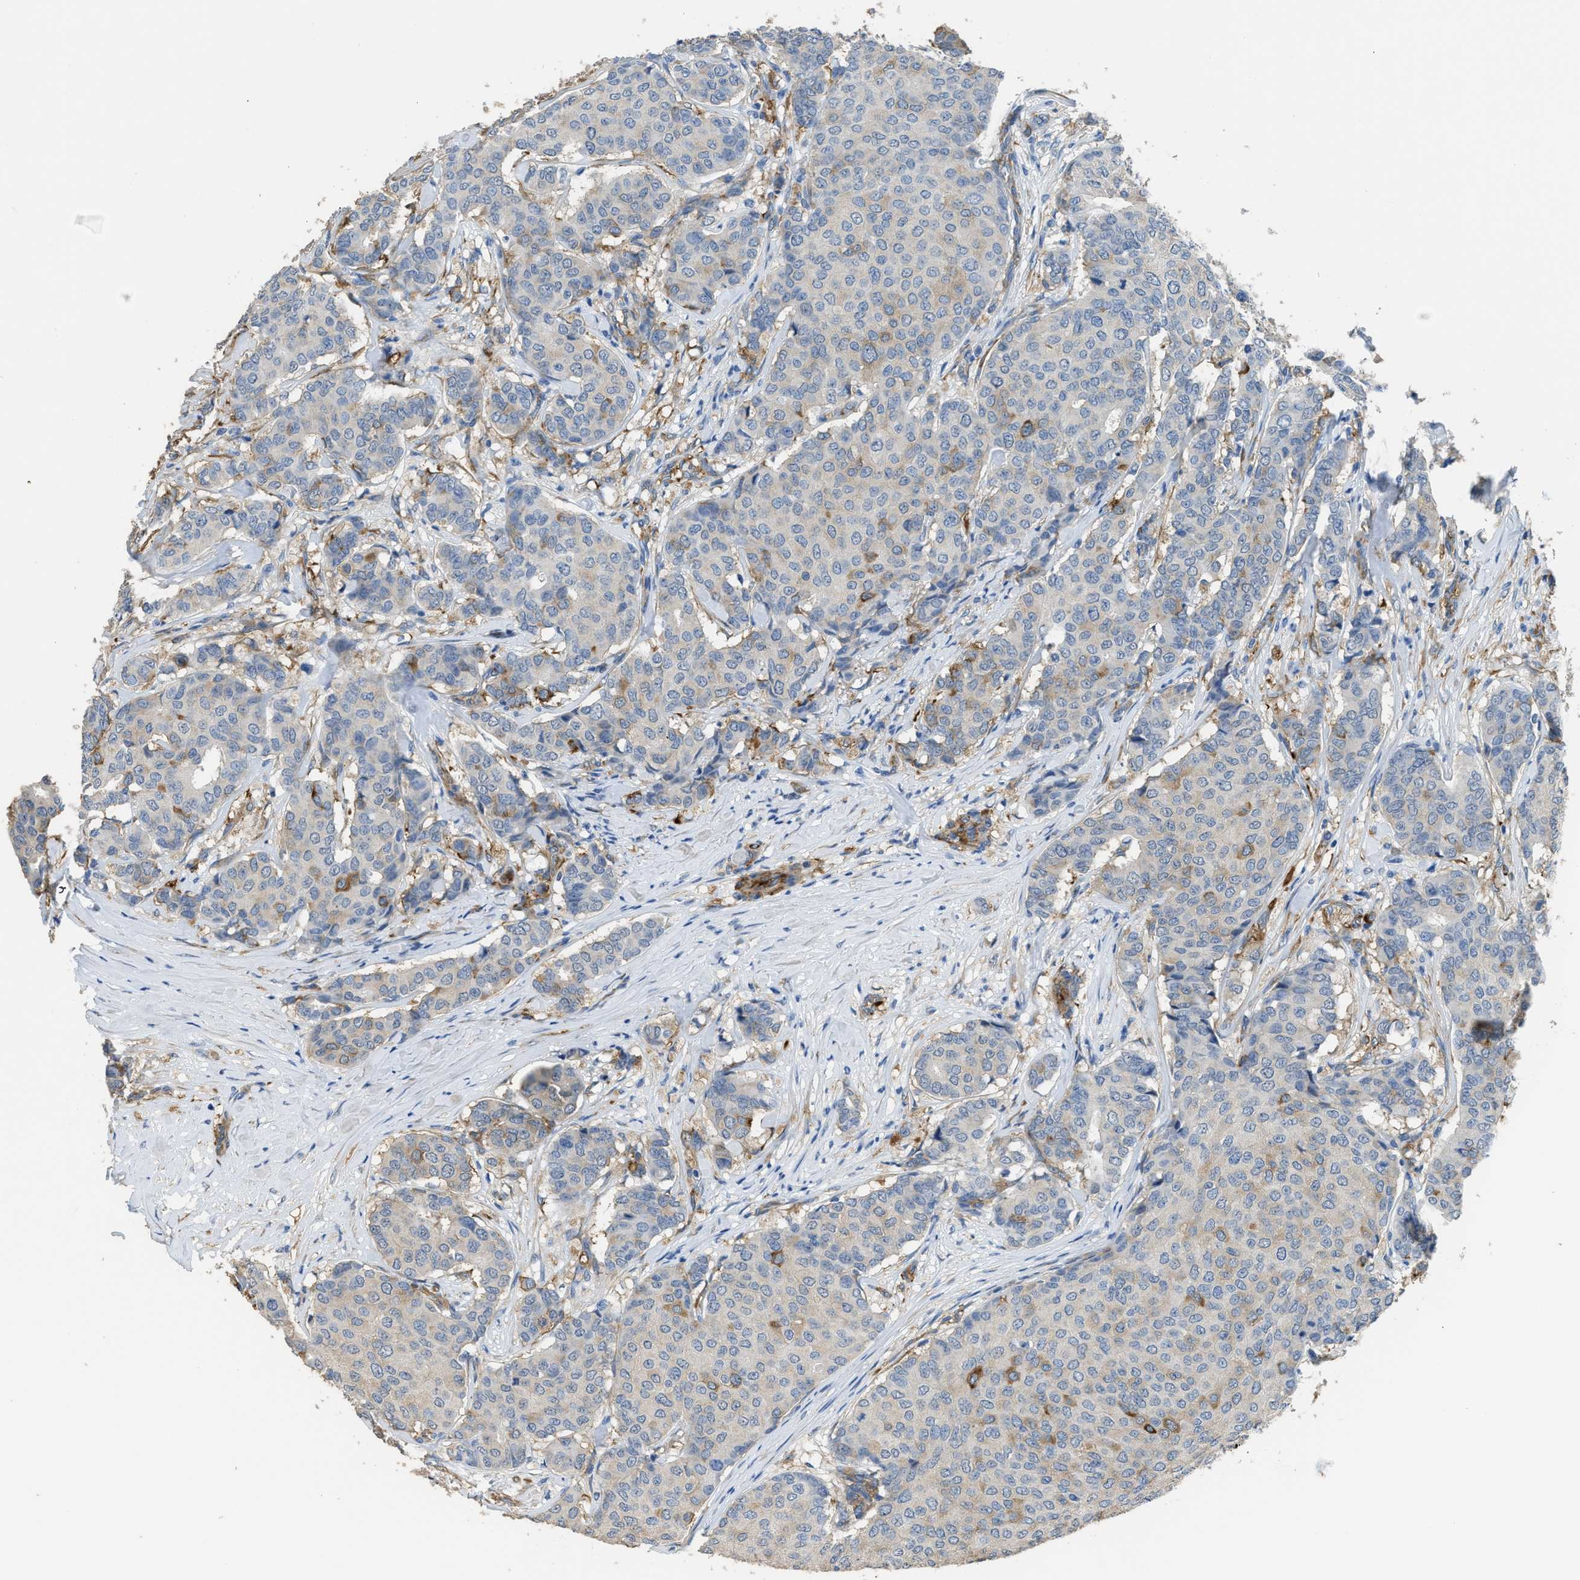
{"staining": {"intensity": "moderate", "quantity": "<25%", "location": "cytoplasmic/membranous"}, "tissue": "breast cancer", "cell_type": "Tumor cells", "image_type": "cancer", "snomed": [{"axis": "morphology", "description": "Duct carcinoma"}, {"axis": "topography", "description": "Breast"}], "caption": "Moderate cytoplasmic/membranous positivity for a protein is identified in about <25% of tumor cells of infiltrating ductal carcinoma (breast) using IHC.", "gene": "ZSWIM5", "patient": {"sex": "female", "age": 75}}